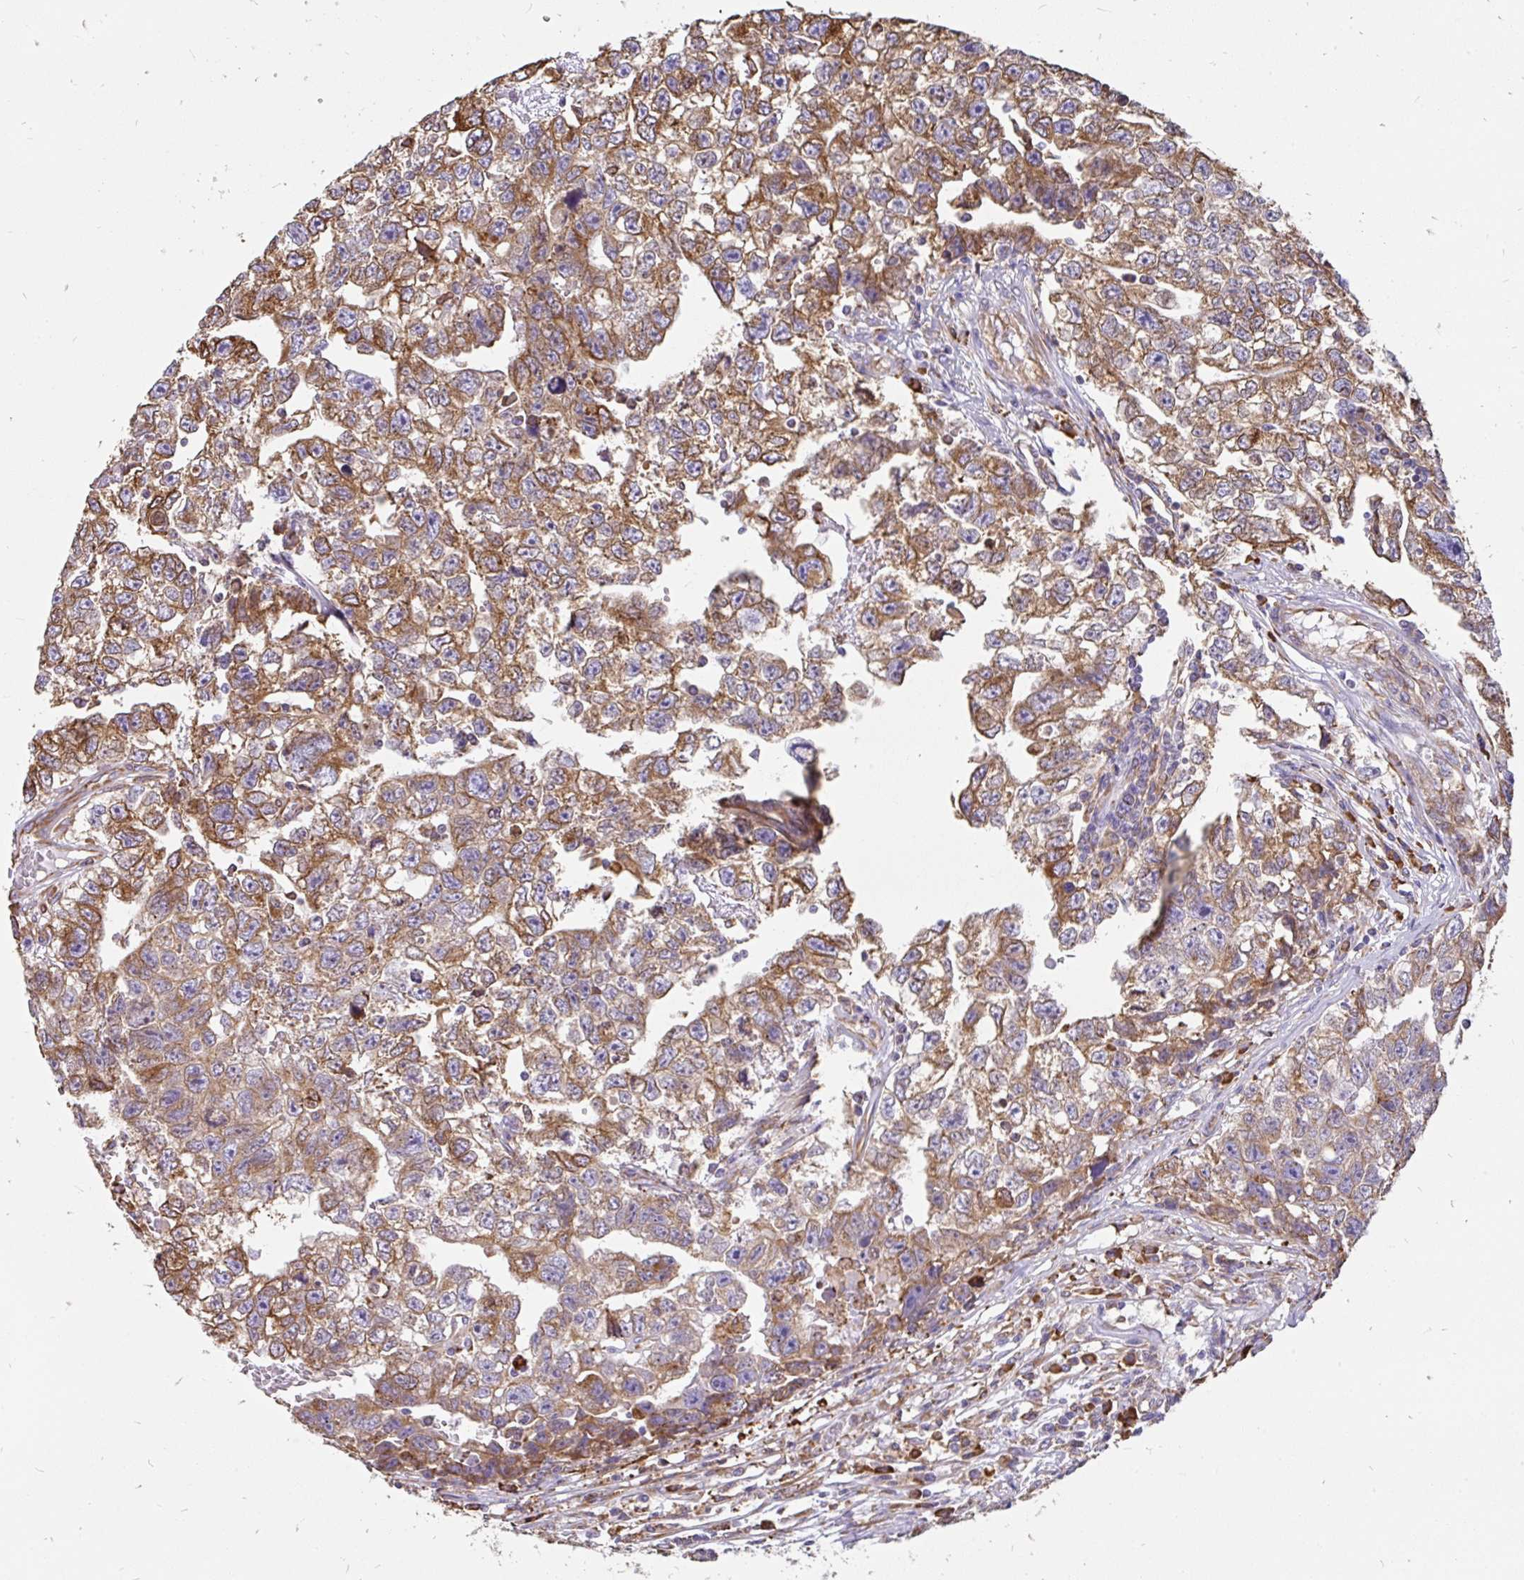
{"staining": {"intensity": "moderate", "quantity": ">75%", "location": "cytoplasmic/membranous"}, "tissue": "testis cancer", "cell_type": "Tumor cells", "image_type": "cancer", "snomed": [{"axis": "morphology", "description": "Carcinoma, Embryonal, NOS"}, {"axis": "topography", "description": "Testis"}], "caption": "This photomicrograph reveals IHC staining of testis cancer (embryonal carcinoma), with medium moderate cytoplasmic/membranous staining in about >75% of tumor cells.", "gene": "EML5", "patient": {"sex": "male", "age": 22}}